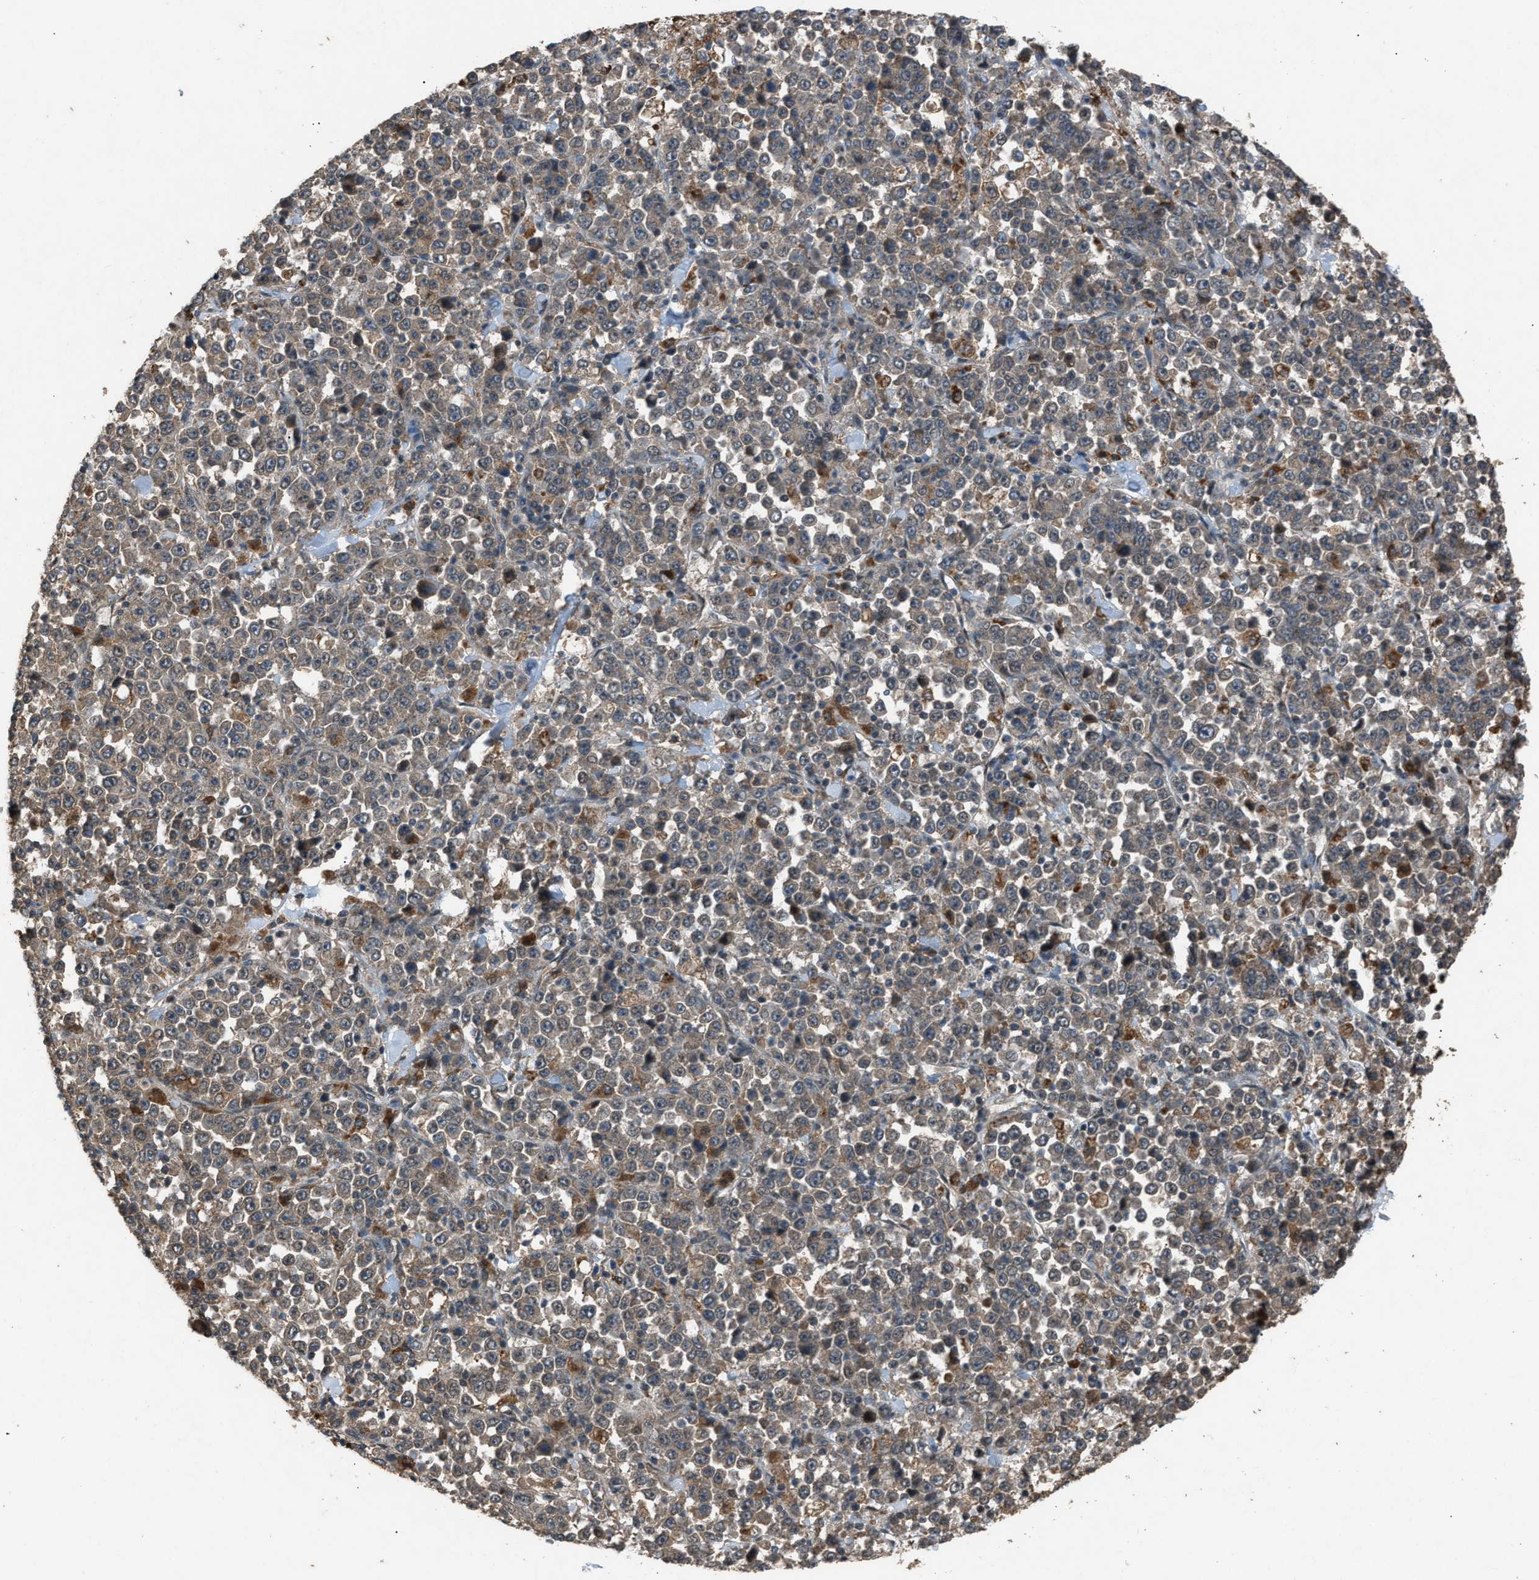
{"staining": {"intensity": "moderate", "quantity": ">75%", "location": "cytoplasmic/membranous"}, "tissue": "stomach cancer", "cell_type": "Tumor cells", "image_type": "cancer", "snomed": [{"axis": "morphology", "description": "Normal tissue, NOS"}, {"axis": "morphology", "description": "Adenocarcinoma, NOS"}, {"axis": "topography", "description": "Stomach, upper"}, {"axis": "topography", "description": "Stomach"}], "caption": "High-magnification brightfield microscopy of stomach adenocarcinoma stained with DAB (brown) and counterstained with hematoxylin (blue). tumor cells exhibit moderate cytoplasmic/membranous expression is seen in about>75% of cells.", "gene": "PSMD1", "patient": {"sex": "male", "age": 59}}